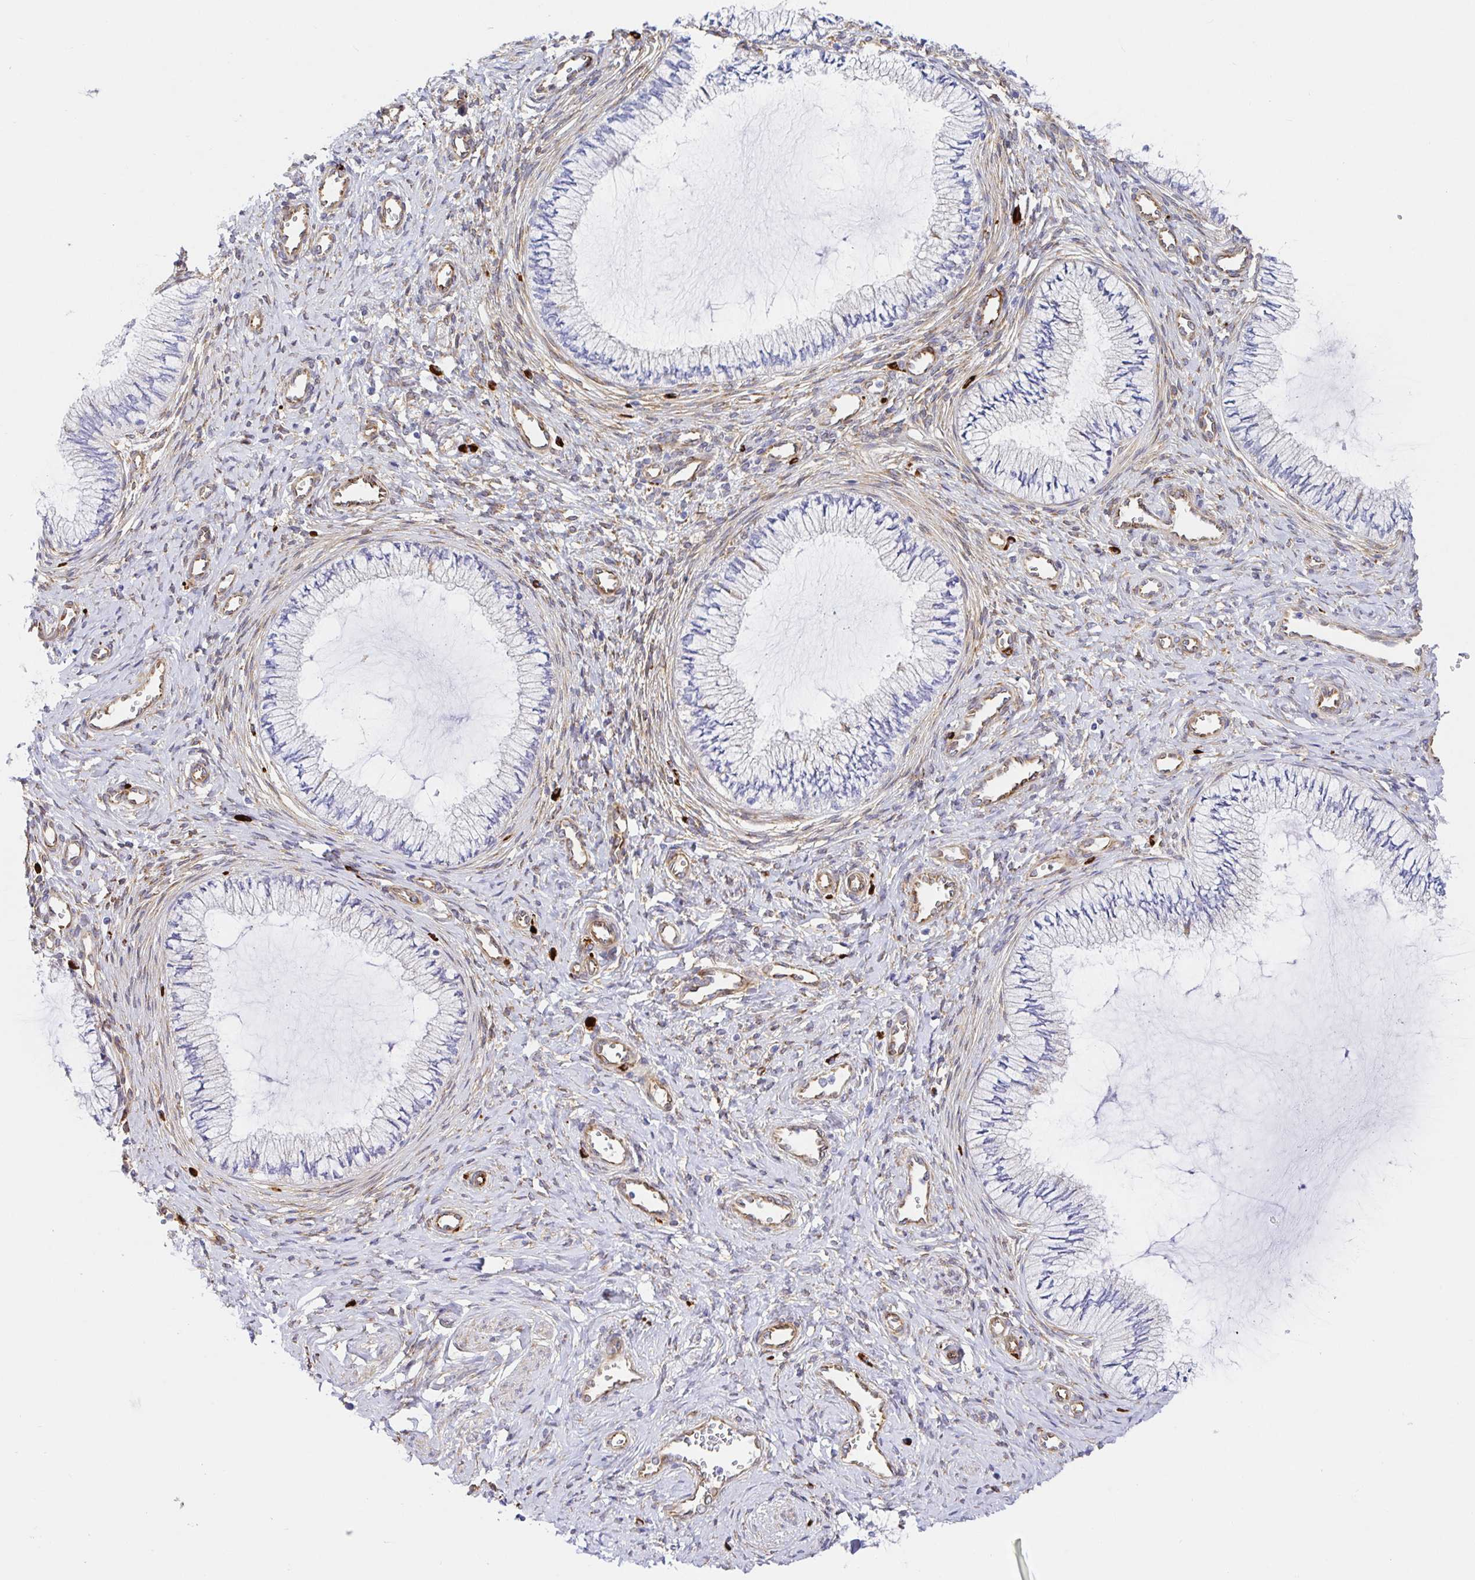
{"staining": {"intensity": "negative", "quantity": "none", "location": "none"}, "tissue": "cervix", "cell_type": "Glandular cells", "image_type": "normal", "snomed": [{"axis": "morphology", "description": "Normal tissue, NOS"}, {"axis": "topography", "description": "Cervix"}], "caption": "This is a micrograph of immunohistochemistry (IHC) staining of benign cervix, which shows no staining in glandular cells.", "gene": "DOCK1", "patient": {"sex": "female", "age": 24}}